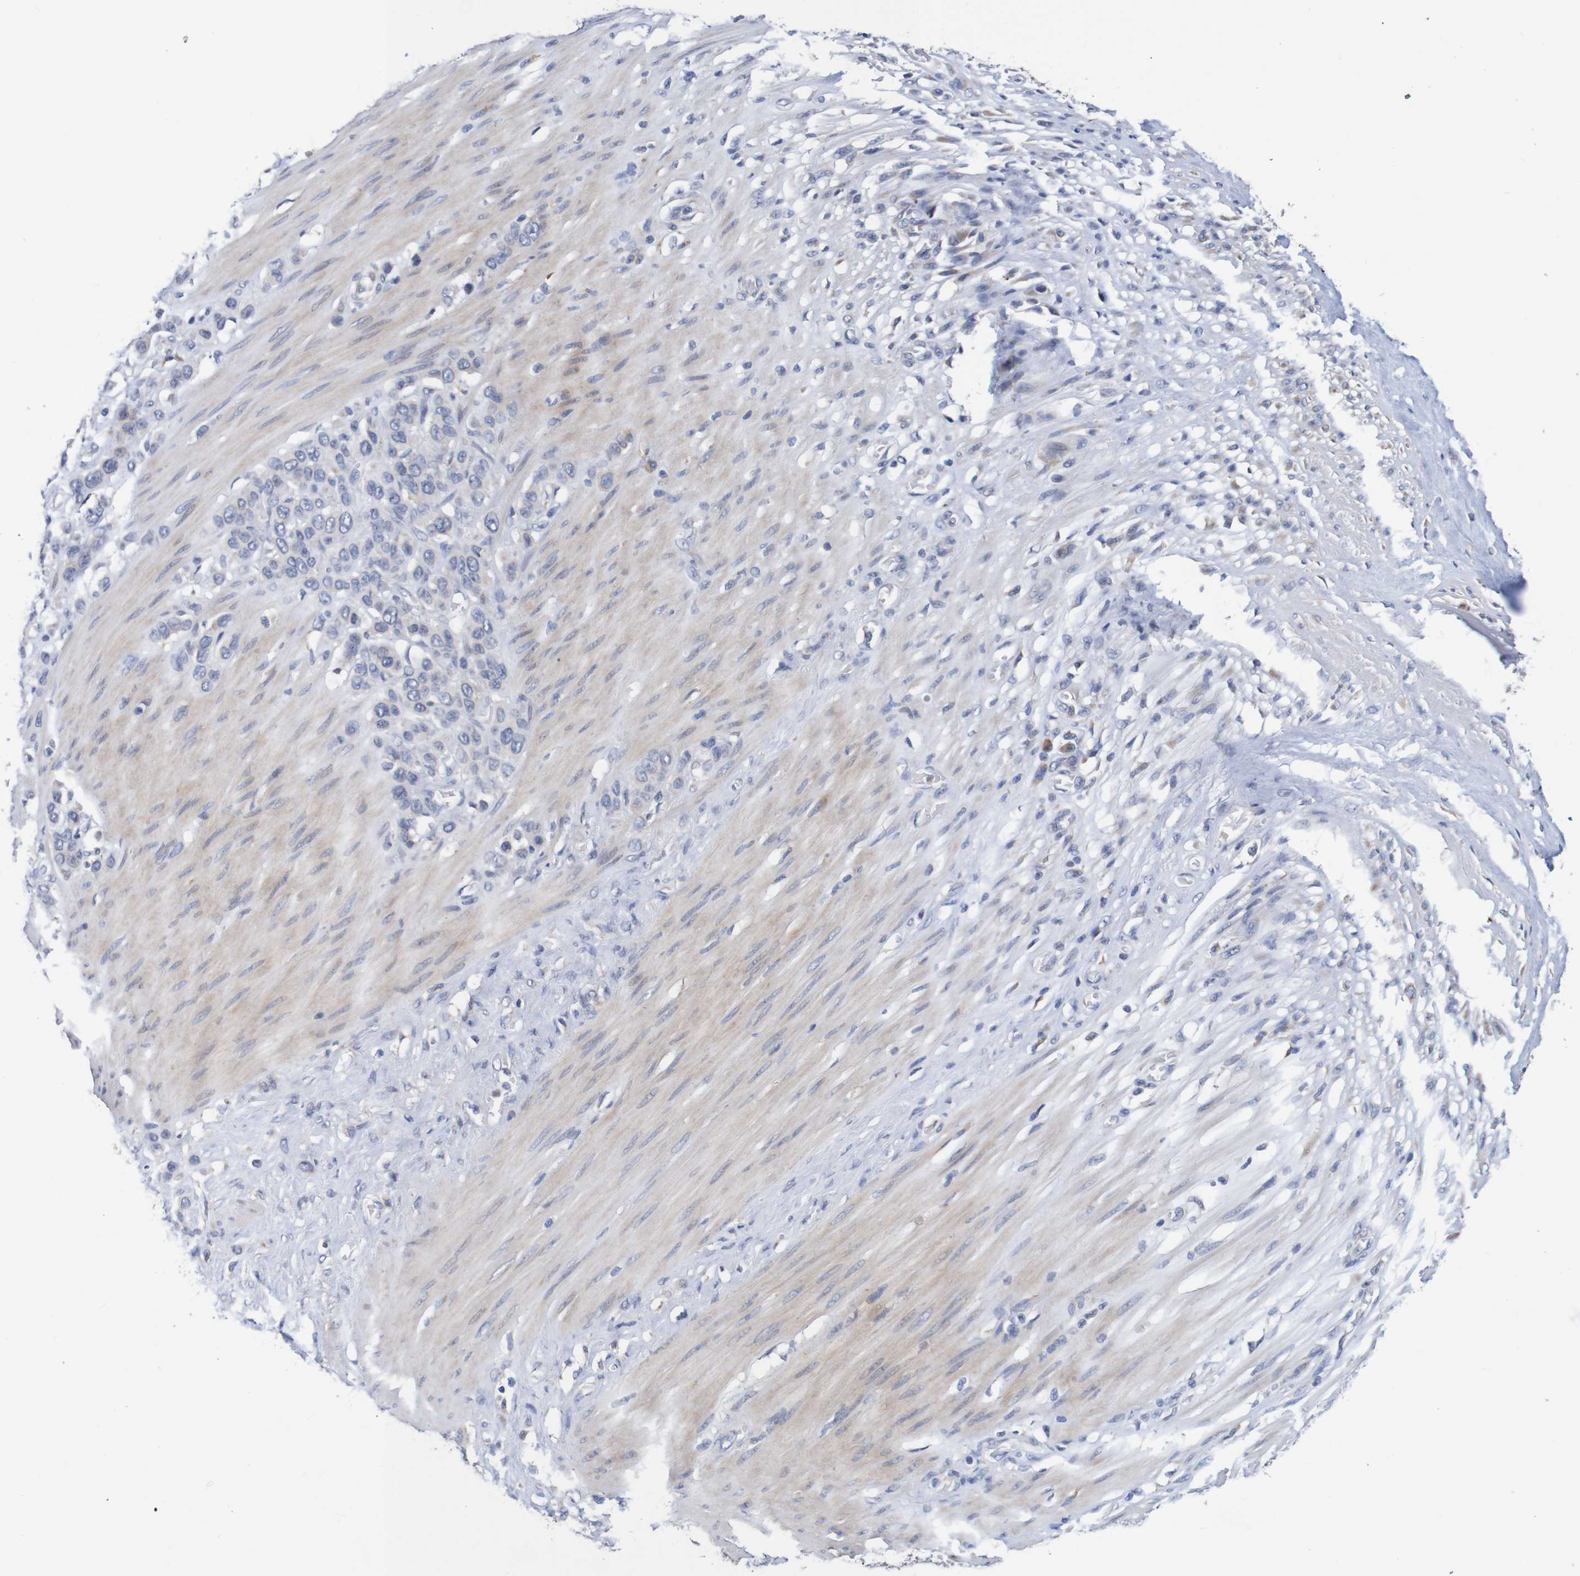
{"staining": {"intensity": "negative", "quantity": "none", "location": "none"}, "tissue": "stomach cancer", "cell_type": "Tumor cells", "image_type": "cancer", "snomed": [{"axis": "morphology", "description": "Adenocarcinoma, NOS"}, {"axis": "morphology", "description": "Adenocarcinoma, High grade"}, {"axis": "topography", "description": "Stomach, upper"}, {"axis": "topography", "description": "Stomach, lower"}], "caption": "Tumor cells are negative for protein expression in human adenocarcinoma (stomach).", "gene": "FIBP", "patient": {"sex": "female", "age": 65}}